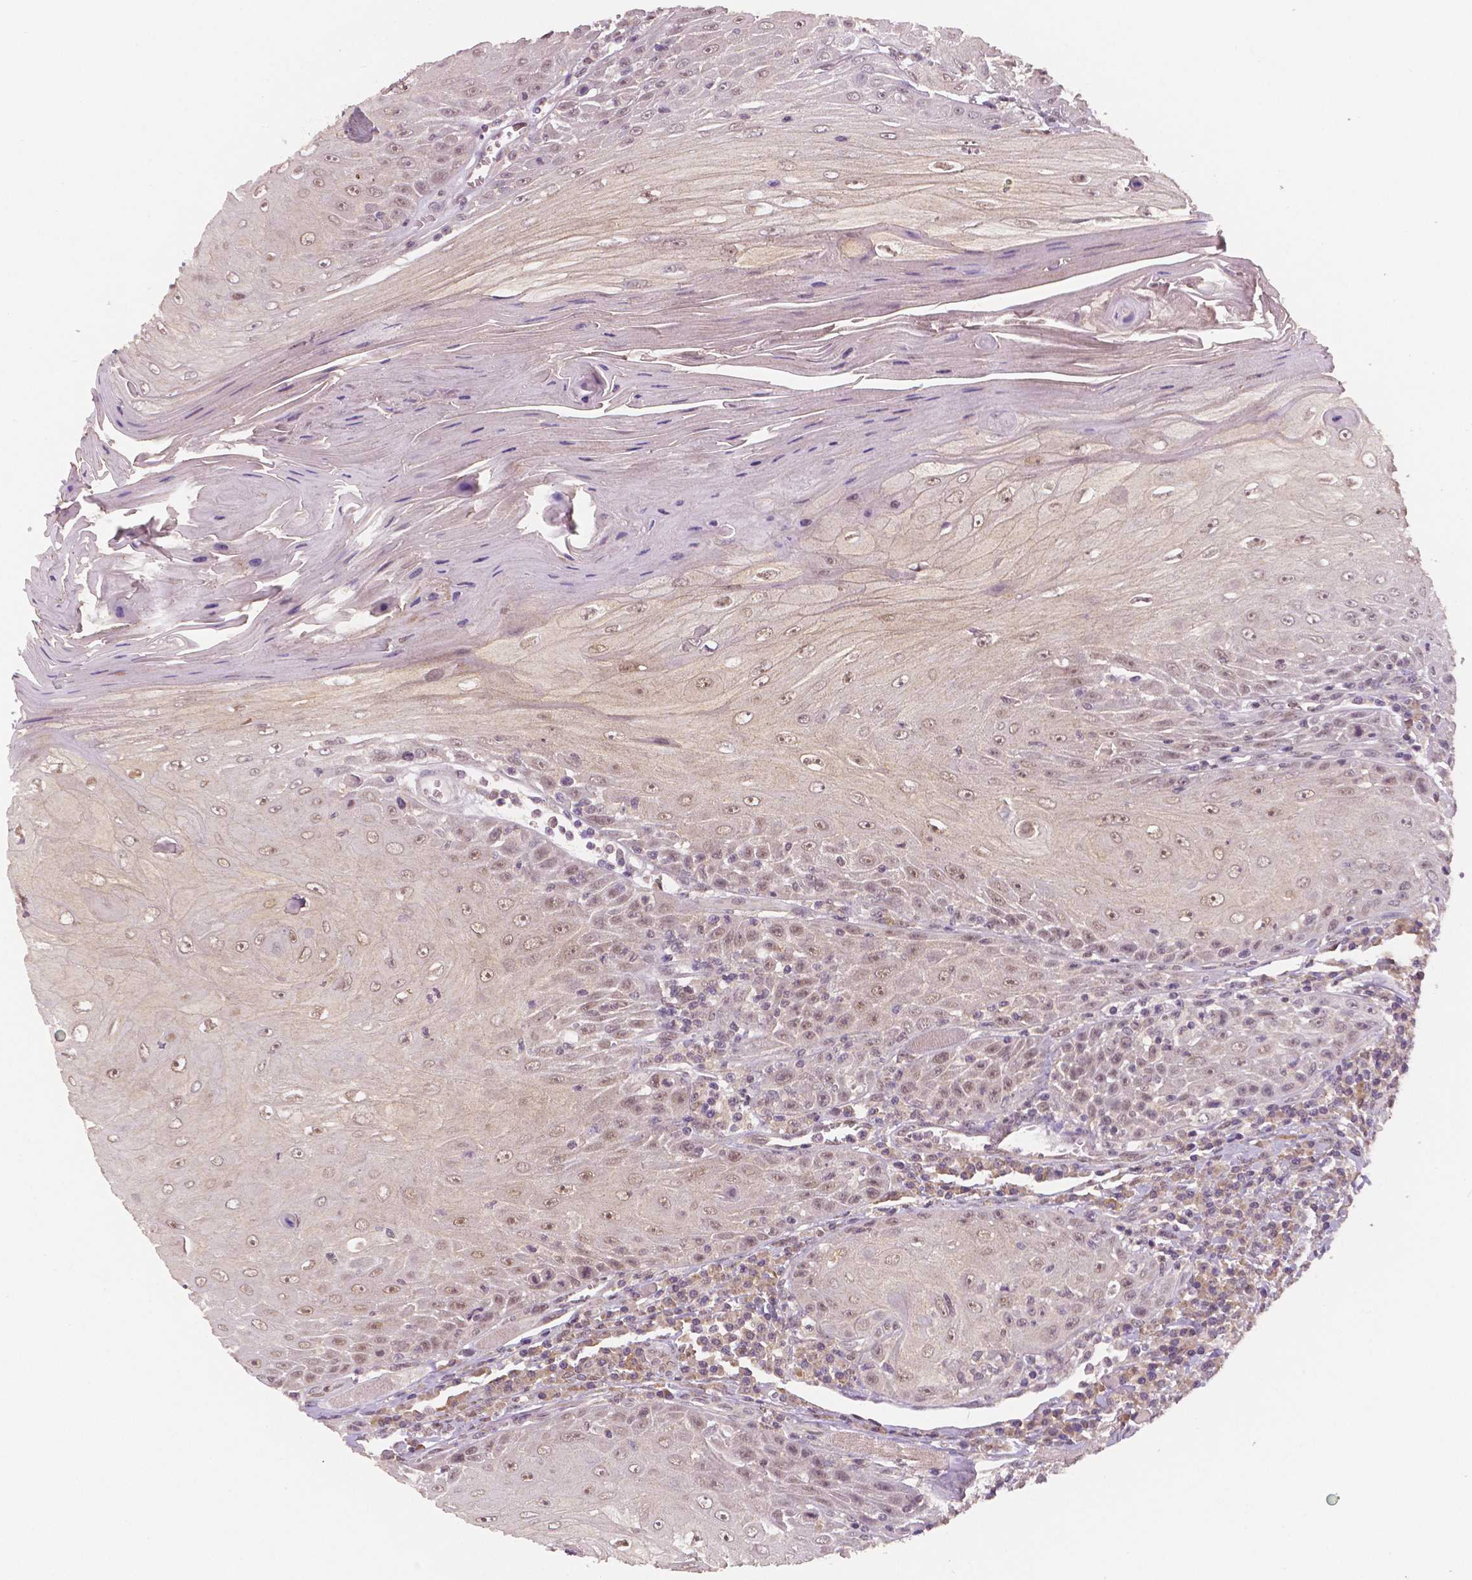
{"staining": {"intensity": "weak", "quantity": ">75%", "location": "cytoplasmic/membranous,nuclear"}, "tissue": "head and neck cancer", "cell_type": "Tumor cells", "image_type": "cancer", "snomed": [{"axis": "morphology", "description": "Squamous cell carcinoma, NOS"}, {"axis": "topography", "description": "Head-Neck"}], "caption": "Immunohistochemical staining of human head and neck cancer exhibits low levels of weak cytoplasmic/membranous and nuclear expression in approximately >75% of tumor cells.", "gene": "STAT3", "patient": {"sex": "male", "age": 52}}